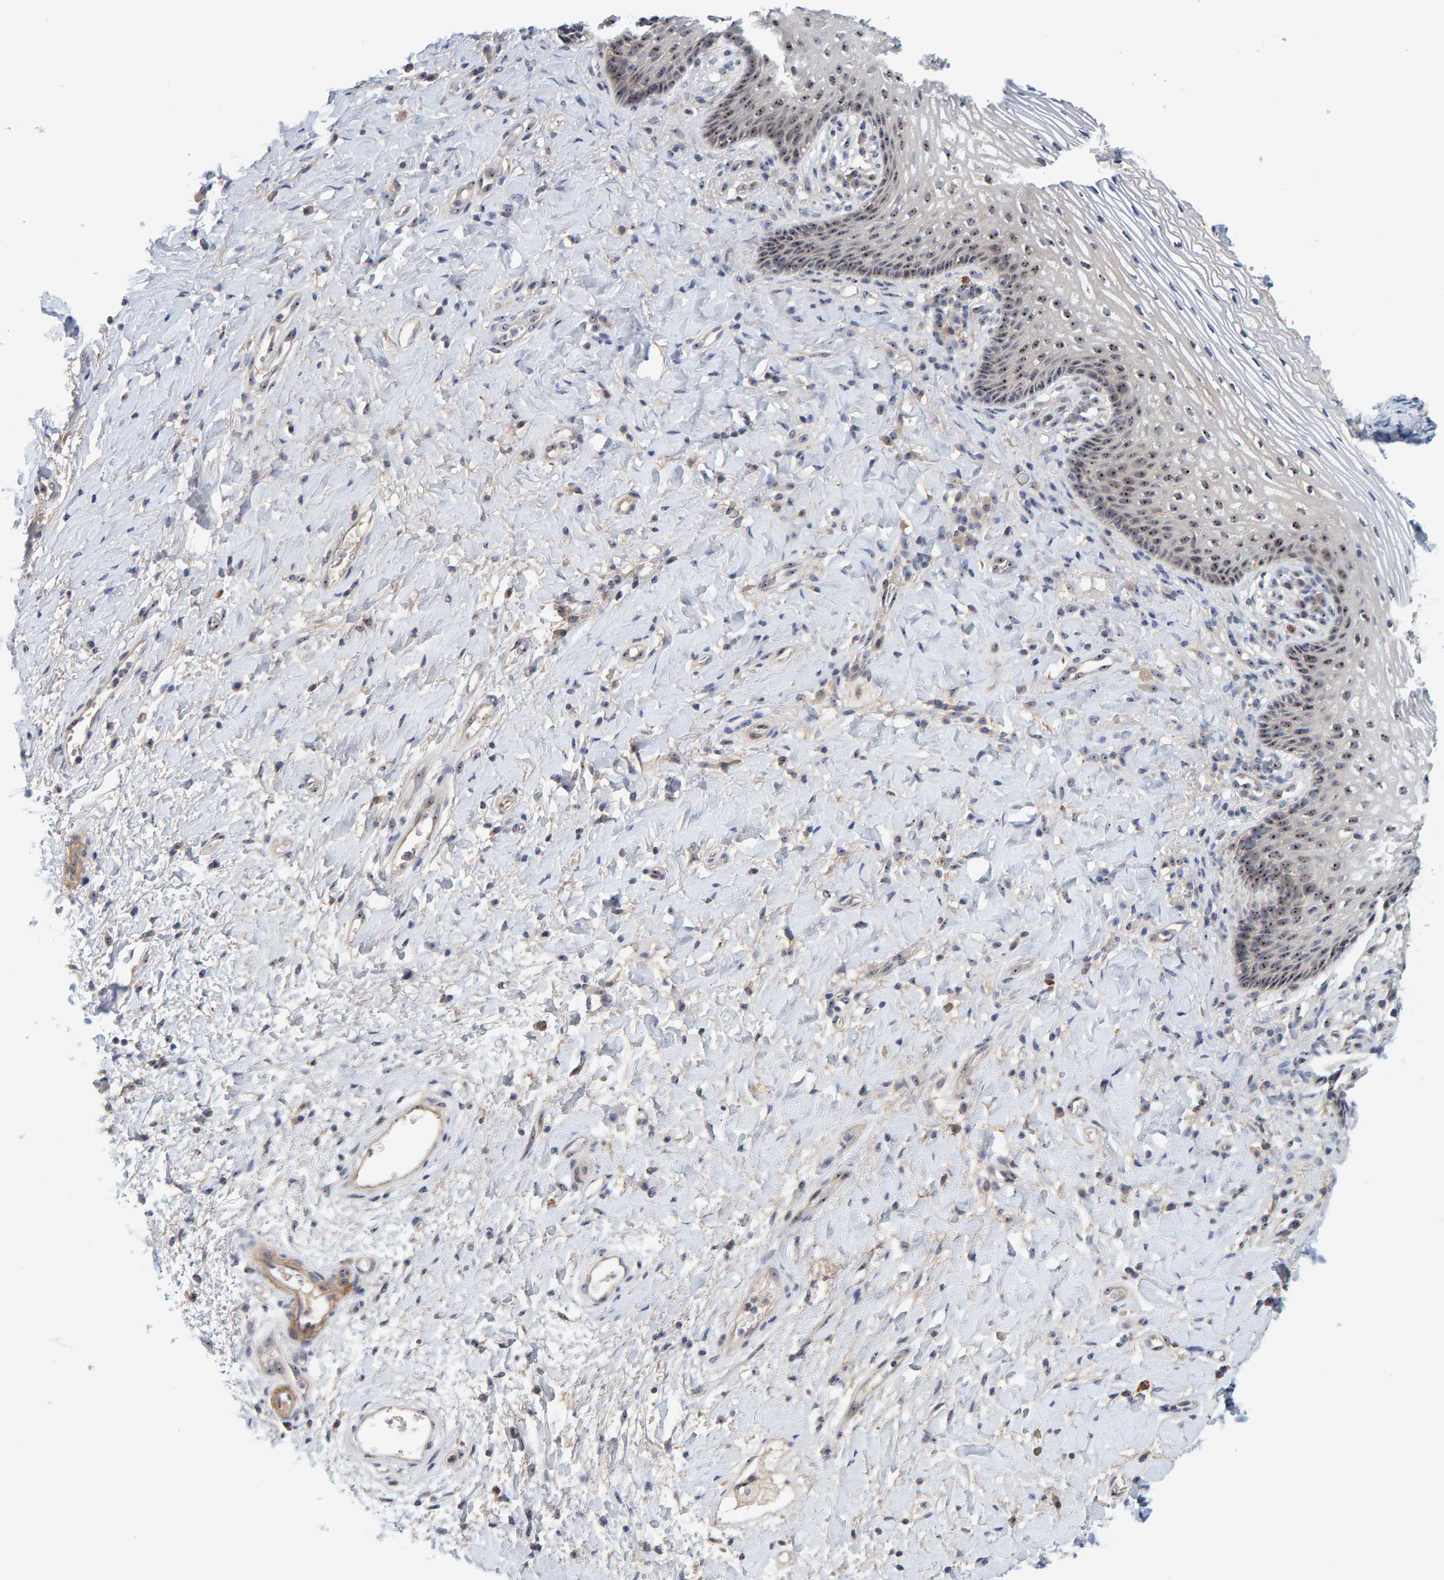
{"staining": {"intensity": "strong", "quantity": ">75%", "location": "nuclear"}, "tissue": "vagina", "cell_type": "Squamous epithelial cells", "image_type": "normal", "snomed": [{"axis": "morphology", "description": "Normal tissue, NOS"}, {"axis": "topography", "description": "Vagina"}], "caption": "Brown immunohistochemical staining in benign human vagina demonstrates strong nuclear positivity in about >75% of squamous epithelial cells. The staining was performed using DAB (3,3'-diaminobenzidine) to visualize the protein expression in brown, while the nuclei were stained in blue with hematoxylin (Magnification: 20x).", "gene": "NOL11", "patient": {"sex": "female", "age": 60}}